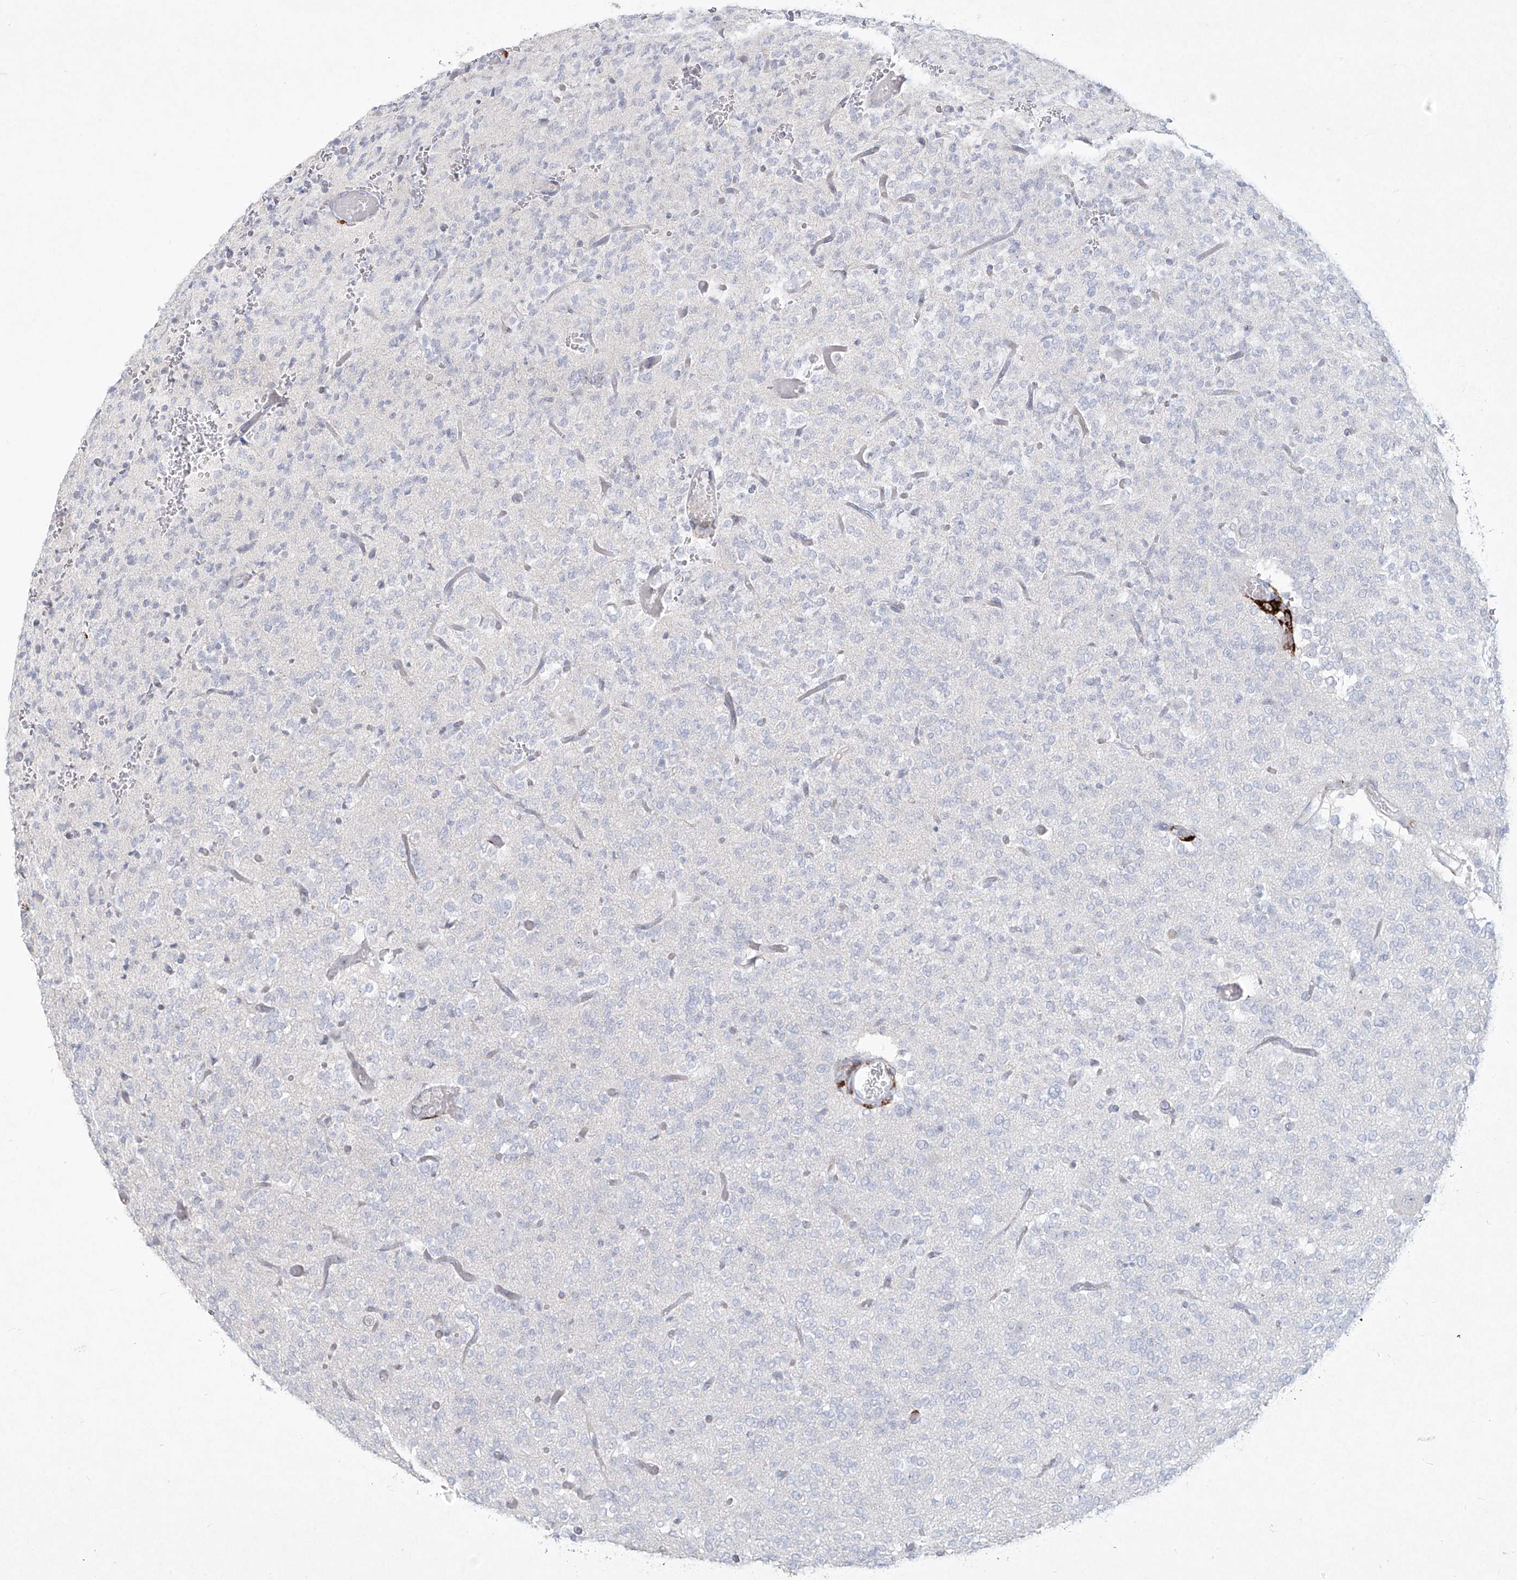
{"staining": {"intensity": "negative", "quantity": "none", "location": "none"}, "tissue": "glioma", "cell_type": "Tumor cells", "image_type": "cancer", "snomed": [{"axis": "morphology", "description": "Glioma, malignant, Low grade"}, {"axis": "topography", "description": "Brain"}], "caption": "Image shows no protein positivity in tumor cells of malignant glioma (low-grade) tissue. (DAB (3,3'-diaminobenzidine) IHC with hematoxylin counter stain).", "gene": "CD209", "patient": {"sex": "male", "age": 38}}